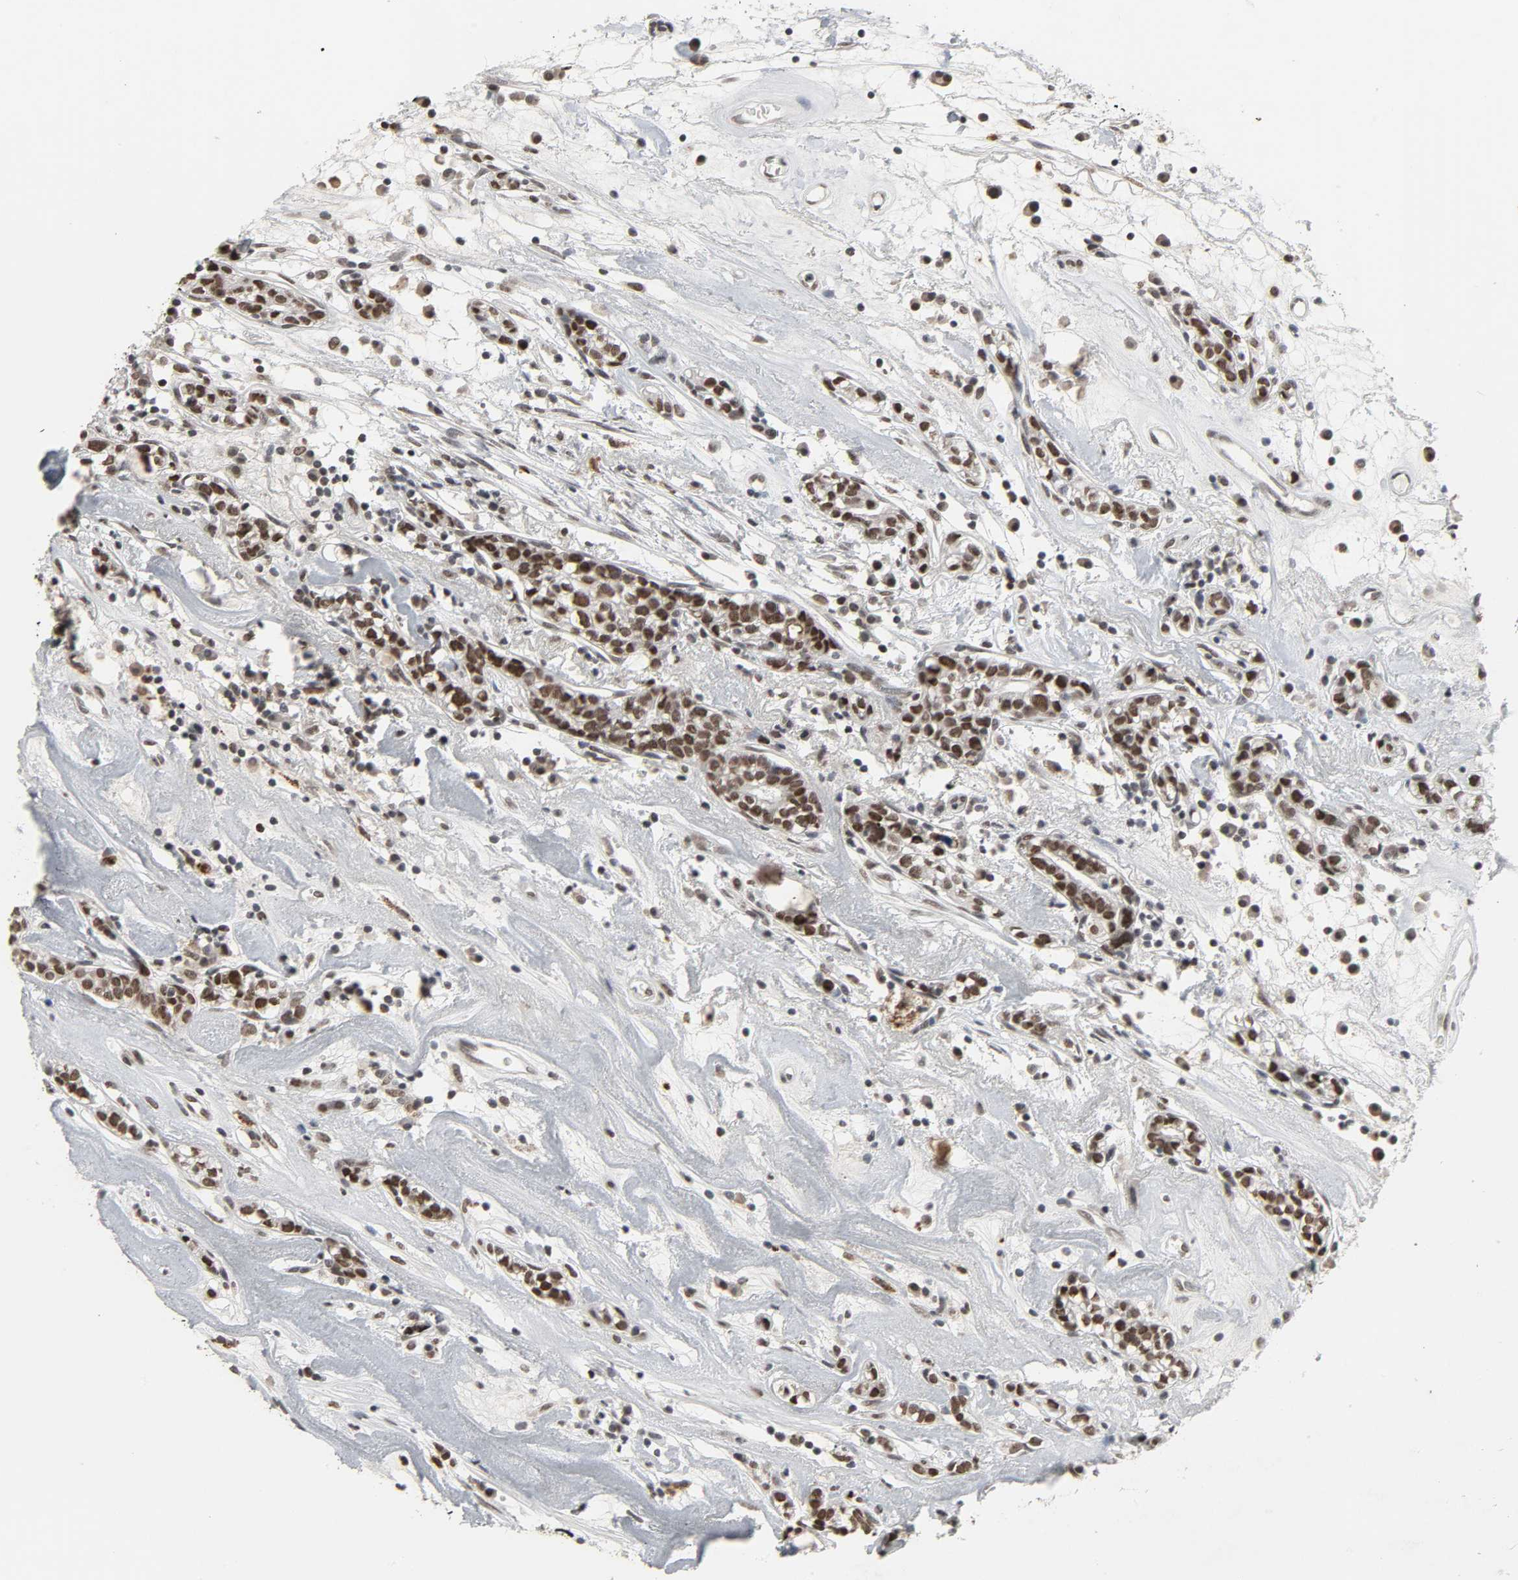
{"staining": {"intensity": "strong", "quantity": ">75%", "location": "nuclear"}, "tissue": "head and neck cancer", "cell_type": "Tumor cells", "image_type": "cancer", "snomed": [{"axis": "morphology", "description": "Adenocarcinoma, NOS"}, {"axis": "topography", "description": "Salivary gland"}, {"axis": "topography", "description": "Head-Neck"}], "caption": "Immunohistochemistry (IHC) (DAB) staining of head and neck cancer reveals strong nuclear protein positivity in approximately >75% of tumor cells.", "gene": "DAZAP1", "patient": {"sex": "female", "age": 65}}